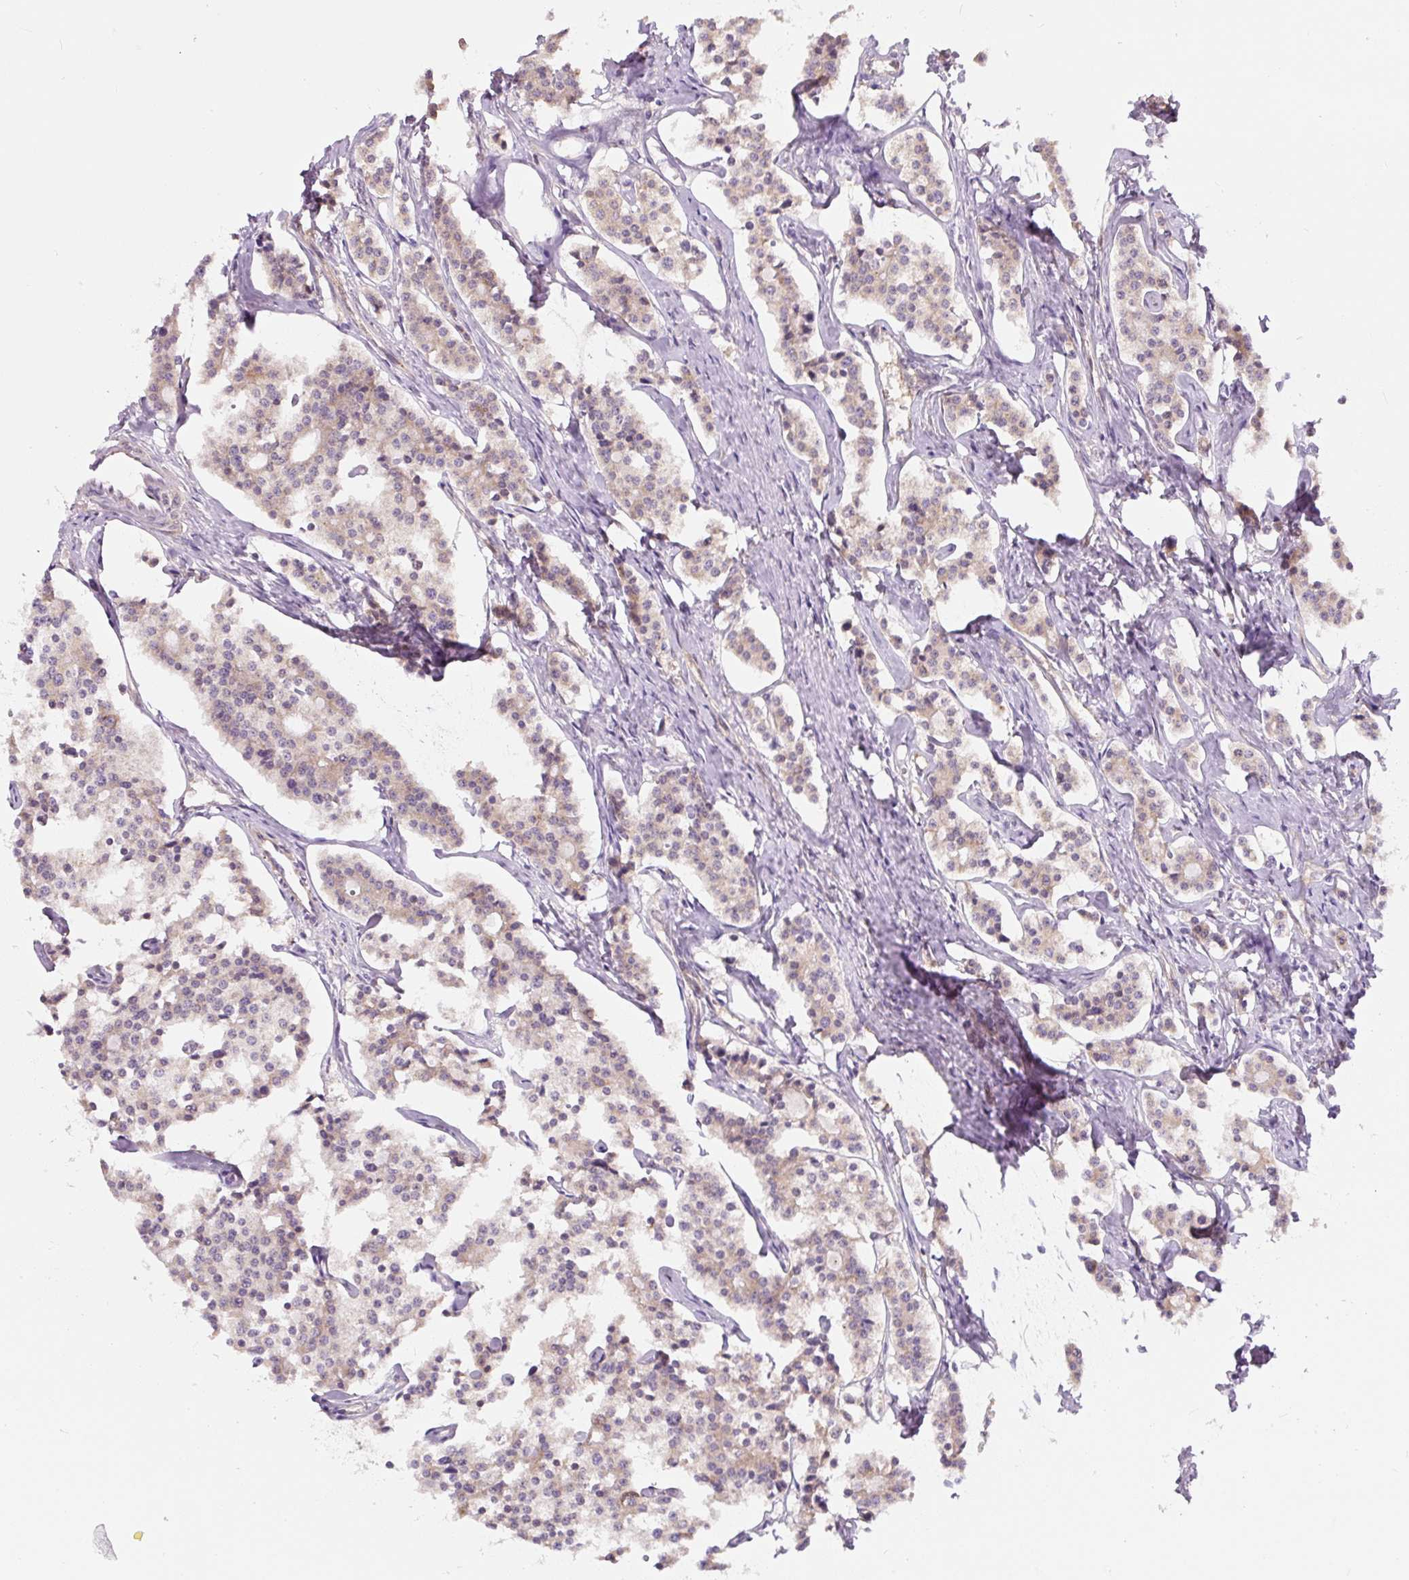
{"staining": {"intensity": "weak", "quantity": "<25%", "location": "cytoplasmic/membranous"}, "tissue": "carcinoid", "cell_type": "Tumor cells", "image_type": "cancer", "snomed": [{"axis": "morphology", "description": "Carcinoid, malignant, NOS"}, {"axis": "topography", "description": "Small intestine"}], "caption": "This is a image of IHC staining of malignant carcinoid, which shows no expression in tumor cells.", "gene": "ASRGL1", "patient": {"sex": "male", "age": 63}}